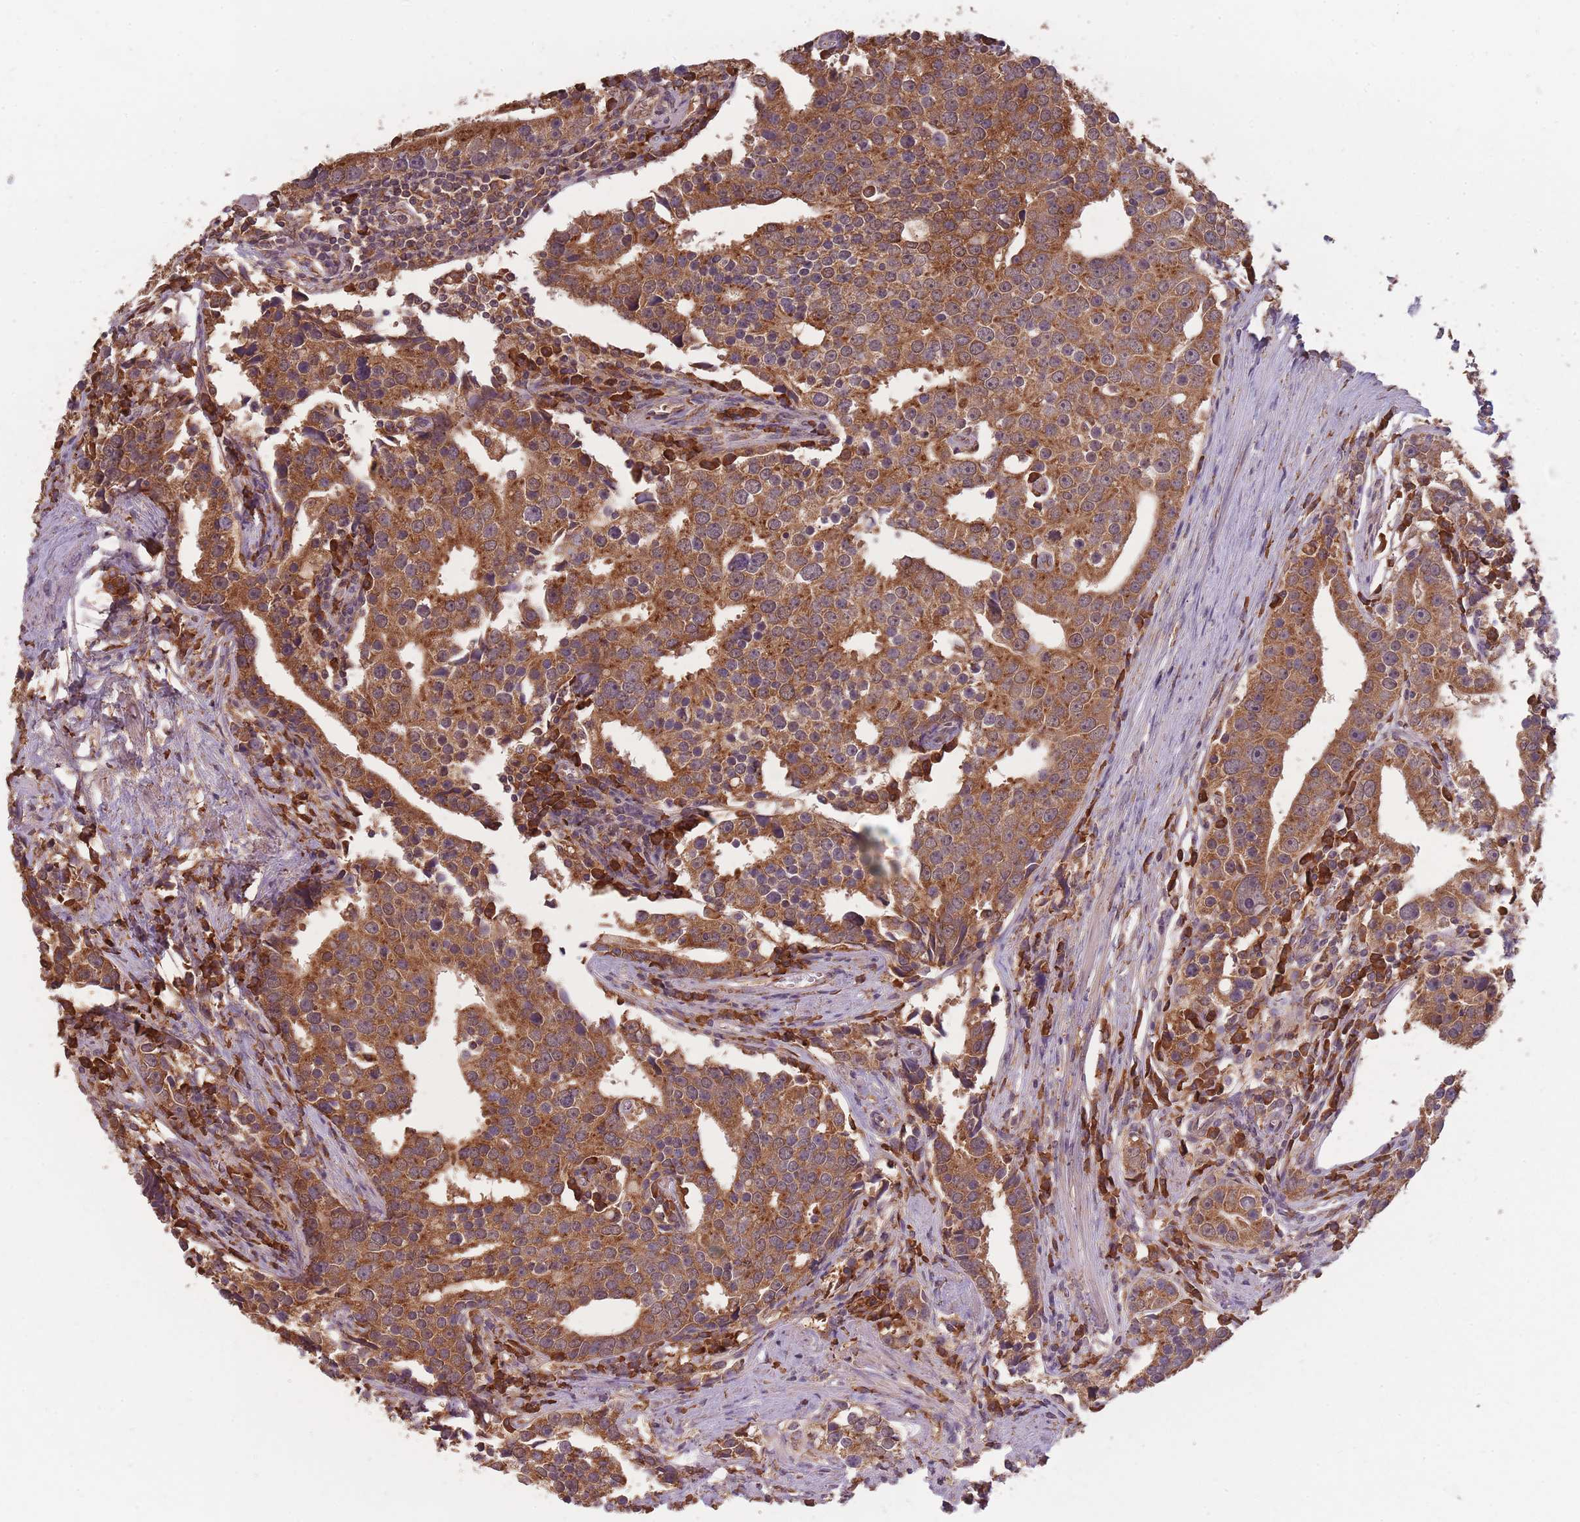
{"staining": {"intensity": "strong", "quantity": ">75%", "location": "cytoplasmic/membranous"}, "tissue": "prostate cancer", "cell_type": "Tumor cells", "image_type": "cancer", "snomed": [{"axis": "morphology", "description": "Adenocarcinoma, High grade"}, {"axis": "topography", "description": "Prostate"}], "caption": "Protein staining of prostate cancer tissue shows strong cytoplasmic/membranous expression in approximately >75% of tumor cells.", "gene": "SANBR", "patient": {"sex": "male", "age": 71}}